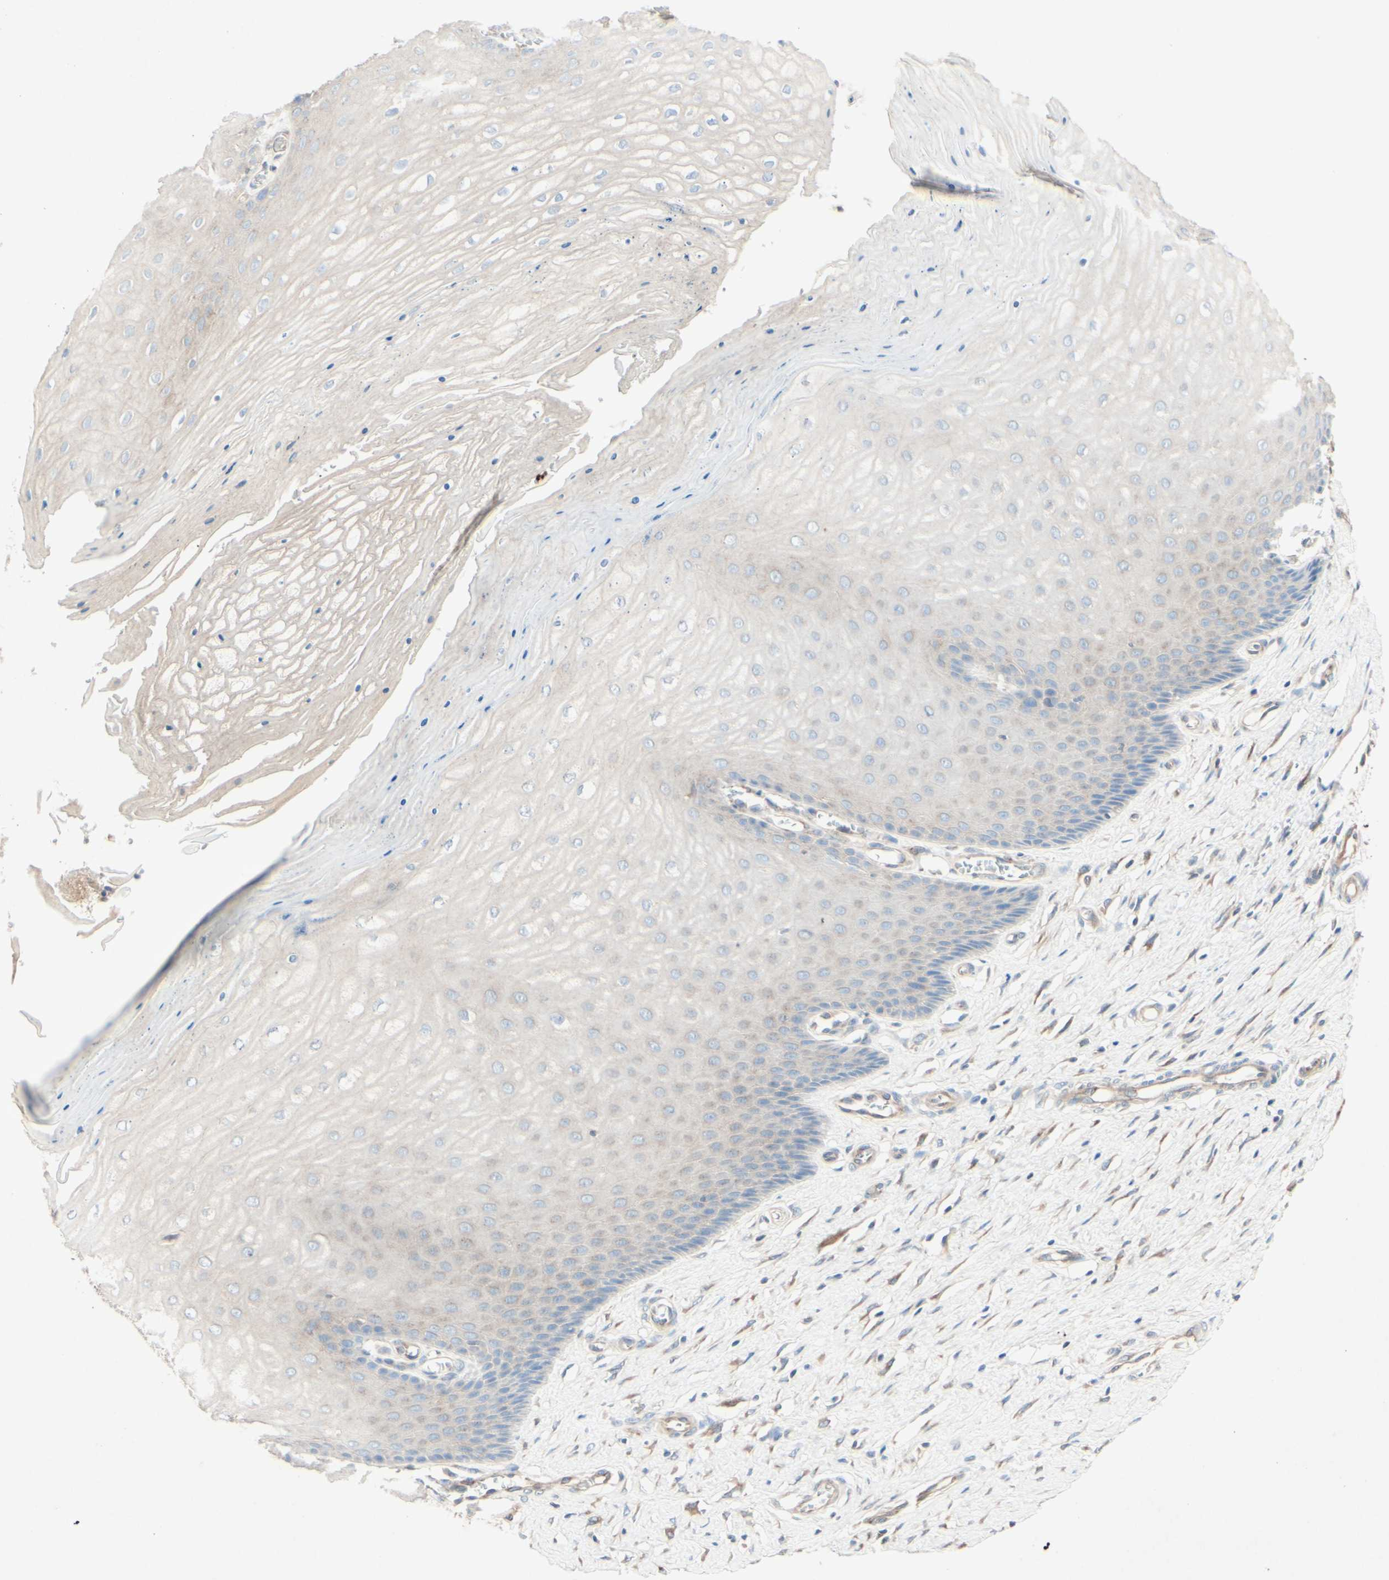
{"staining": {"intensity": "moderate", "quantity": ">75%", "location": "cytoplasmic/membranous"}, "tissue": "cervix", "cell_type": "Glandular cells", "image_type": "normal", "snomed": [{"axis": "morphology", "description": "Normal tissue, NOS"}, {"axis": "topography", "description": "Cervix"}], "caption": "Protein positivity by IHC shows moderate cytoplasmic/membranous expression in approximately >75% of glandular cells in unremarkable cervix. (DAB IHC with brightfield microscopy, high magnification).", "gene": "MTM1", "patient": {"sex": "female", "age": 55}}